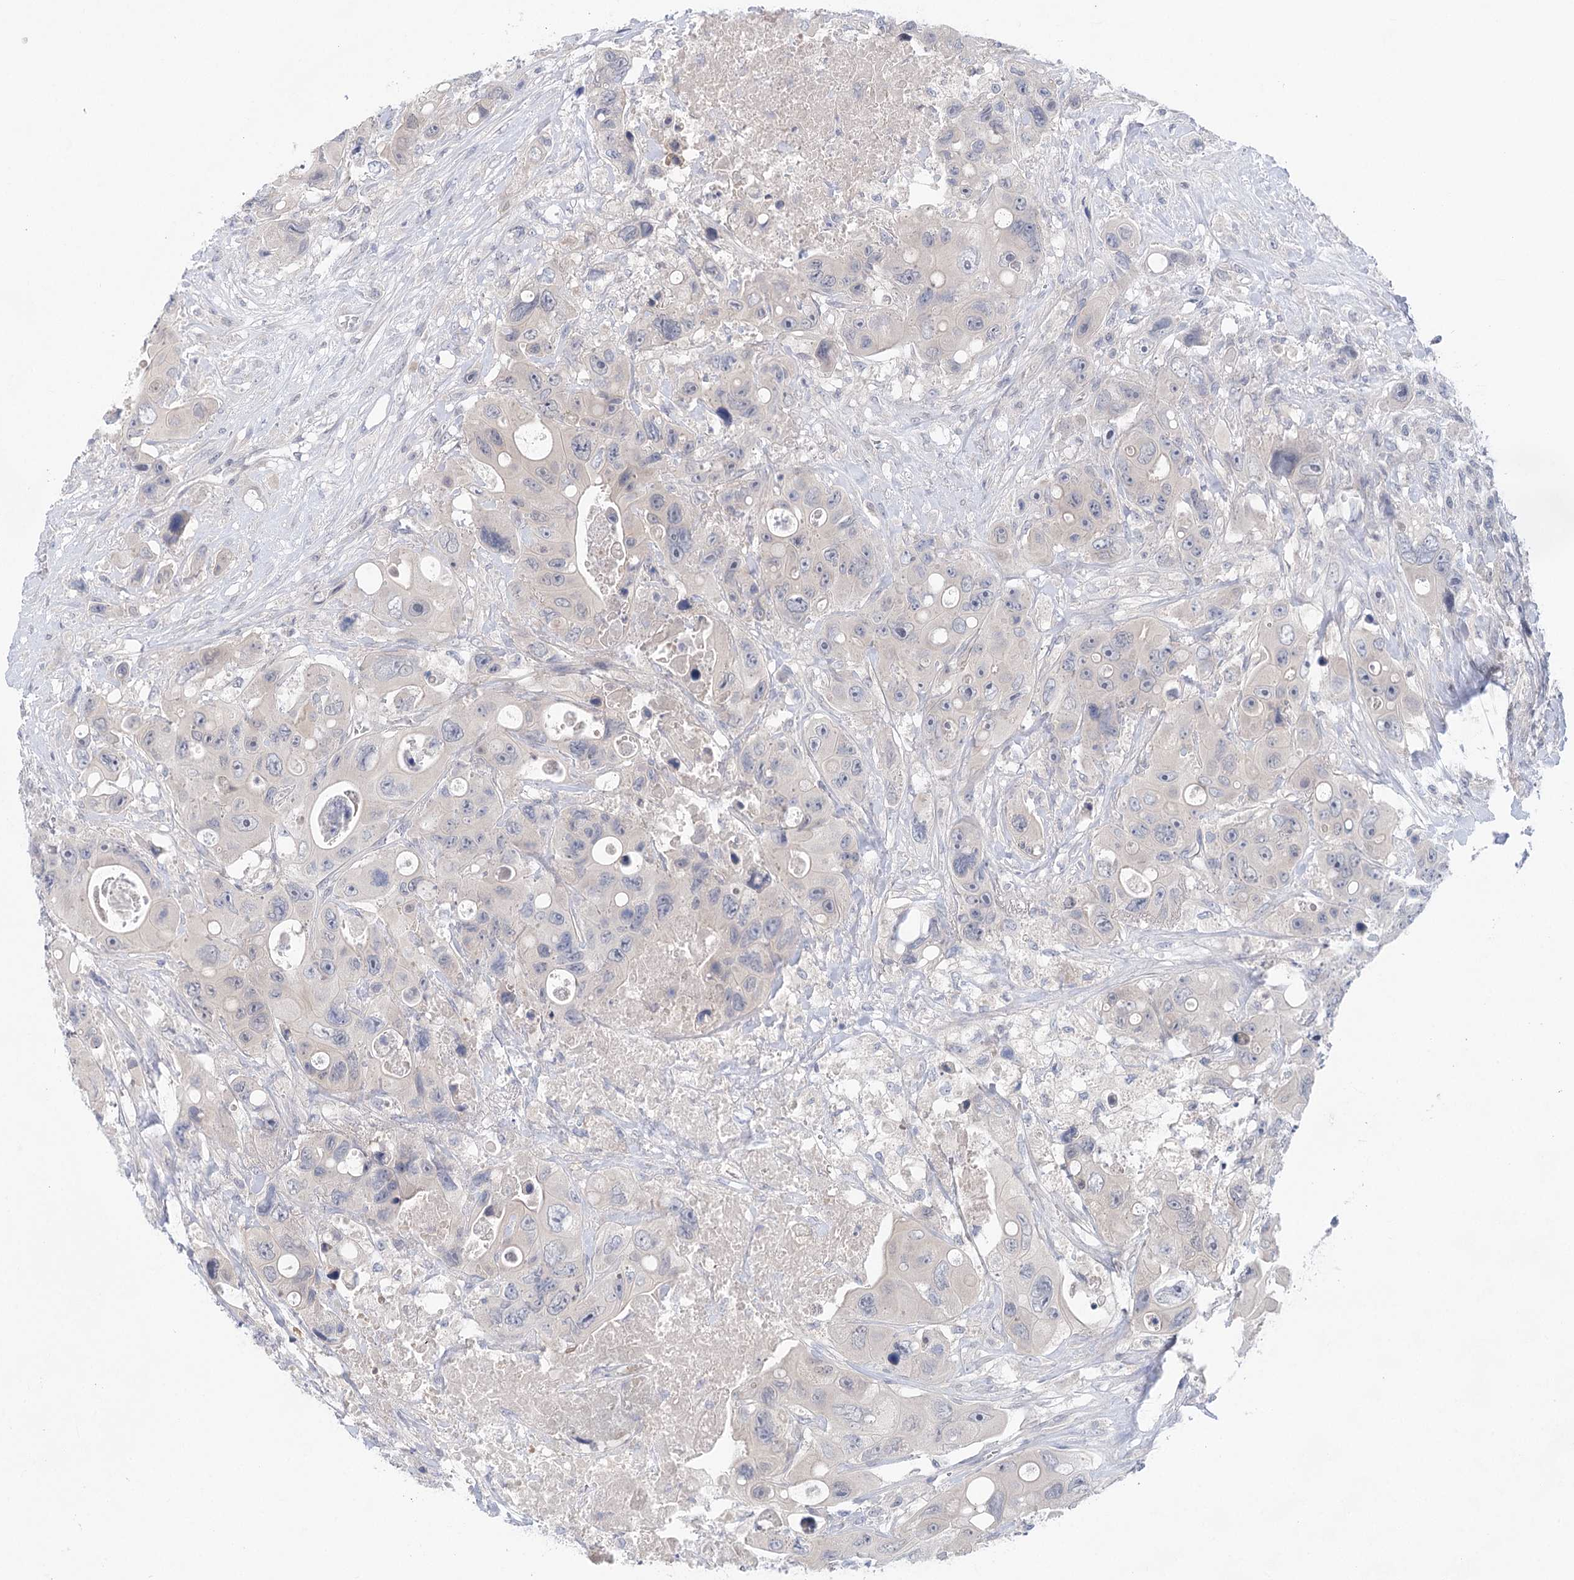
{"staining": {"intensity": "negative", "quantity": "none", "location": "none"}, "tissue": "colorectal cancer", "cell_type": "Tumor cells", "image_type": "cancer", "snomed": [{"axis": "morphology", "description": "Adenocarcinoma, NOS"}, {"axis": "topography", "description": "Colon"}], "caption": "There is no significant staining in tumor cells of adenocarcinoma (colorectal). Brightfield microscopy of immunohistochemistry stained with DAB (3,3'-diaminobenzidine) (brown) and hematoxylin (blue), captured at high magnification.", "gene": "LALBA", "patient": {"sex": "female", "age": 46}}